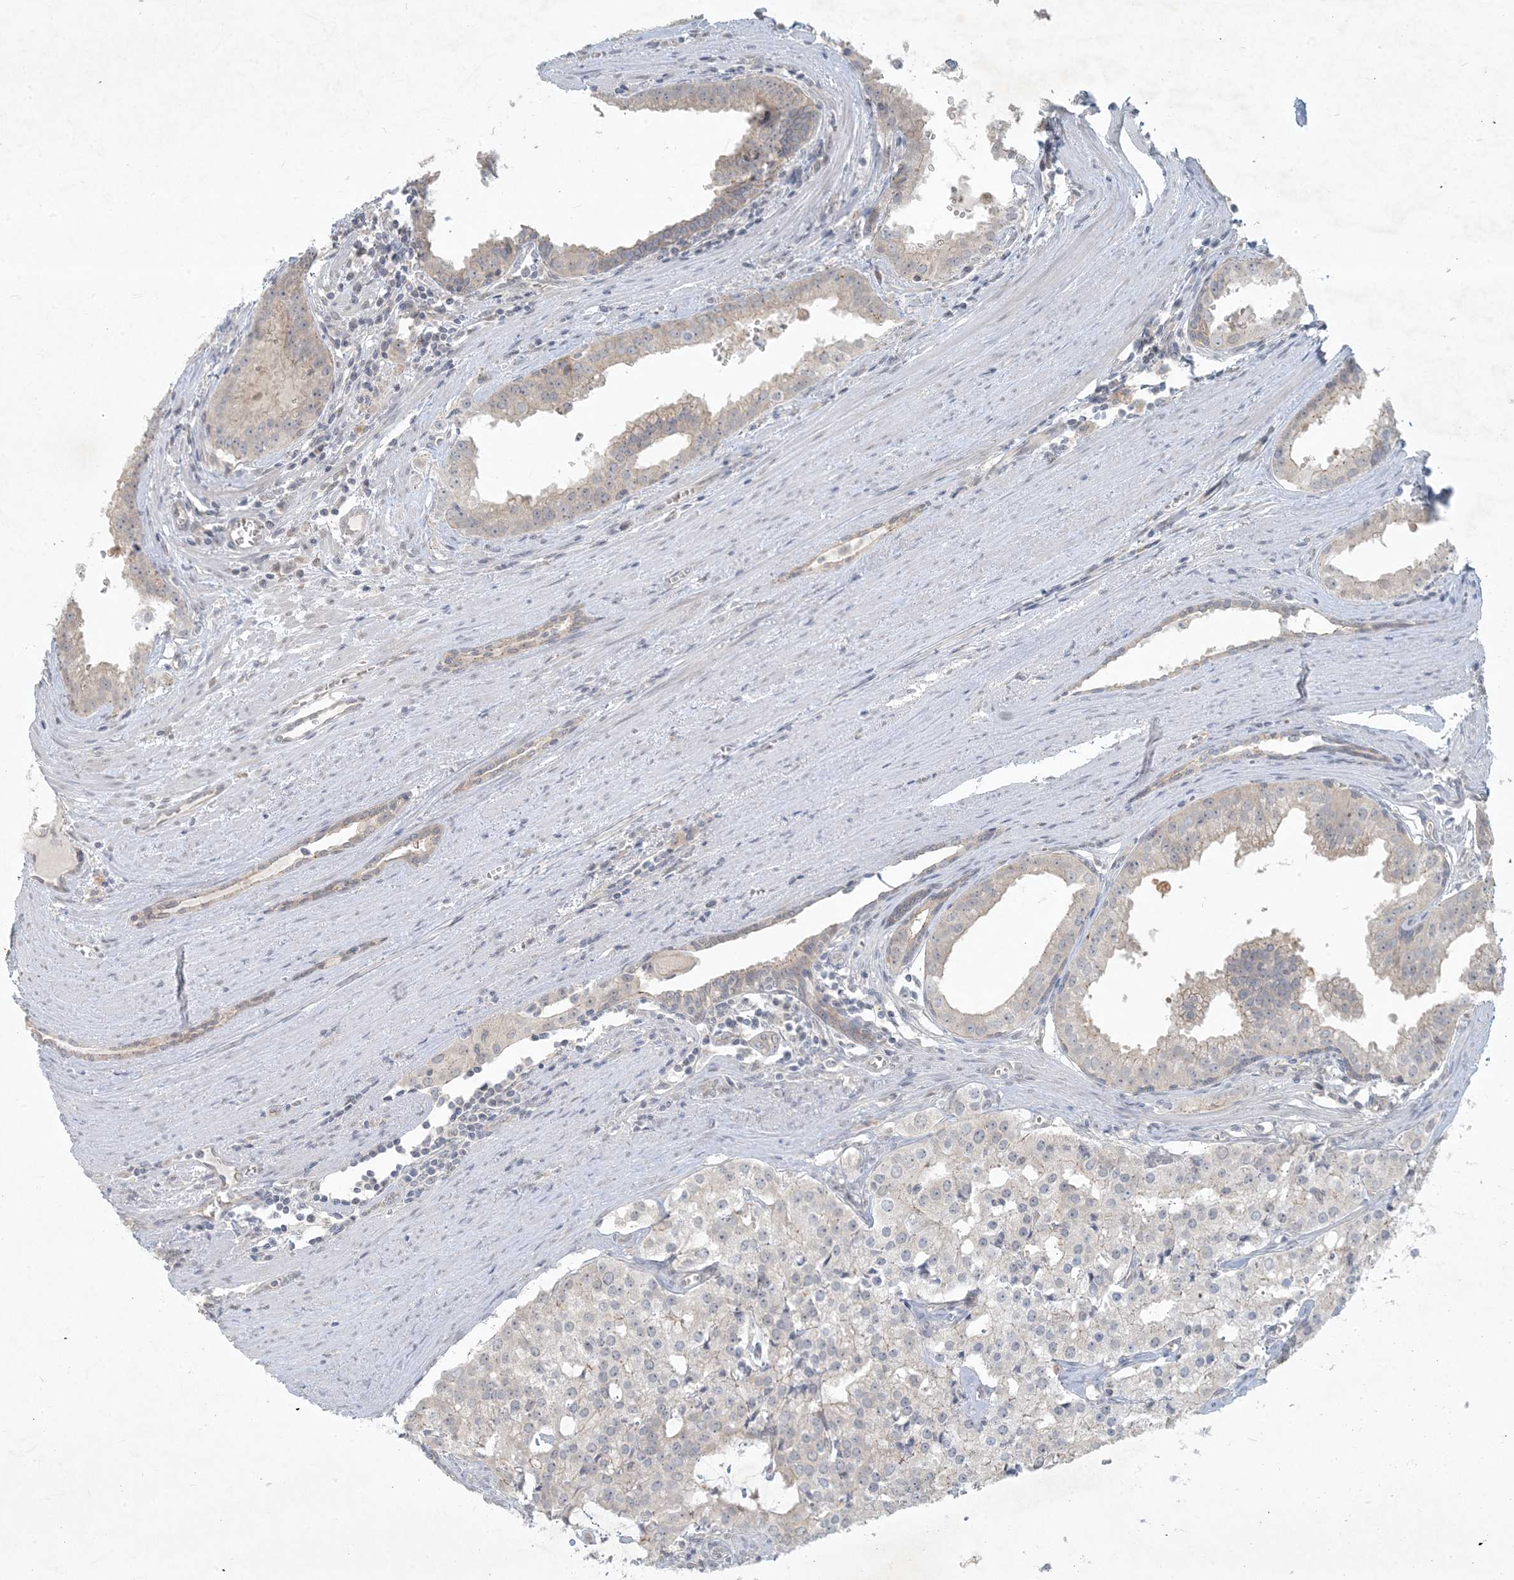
{"staining": {"intensity": "negative", "quantity": "none", "location": "none"}, "tissue": "prostate cancer", "cell_type": "Tumor cells", "image_type": "cancer", "snomed": [{"axis": "morphology", "description": "Adenocarcinoma, High grade"}, {"axis": "topography", "description": "Prostate"}], "caption": "A micrograph of human prostate cancer (adenocarcinoma (high-grade)) is negative for staining in tumor cells.", "gene": "BCORL1", "patient": {"sex": "male", "age": 68}}